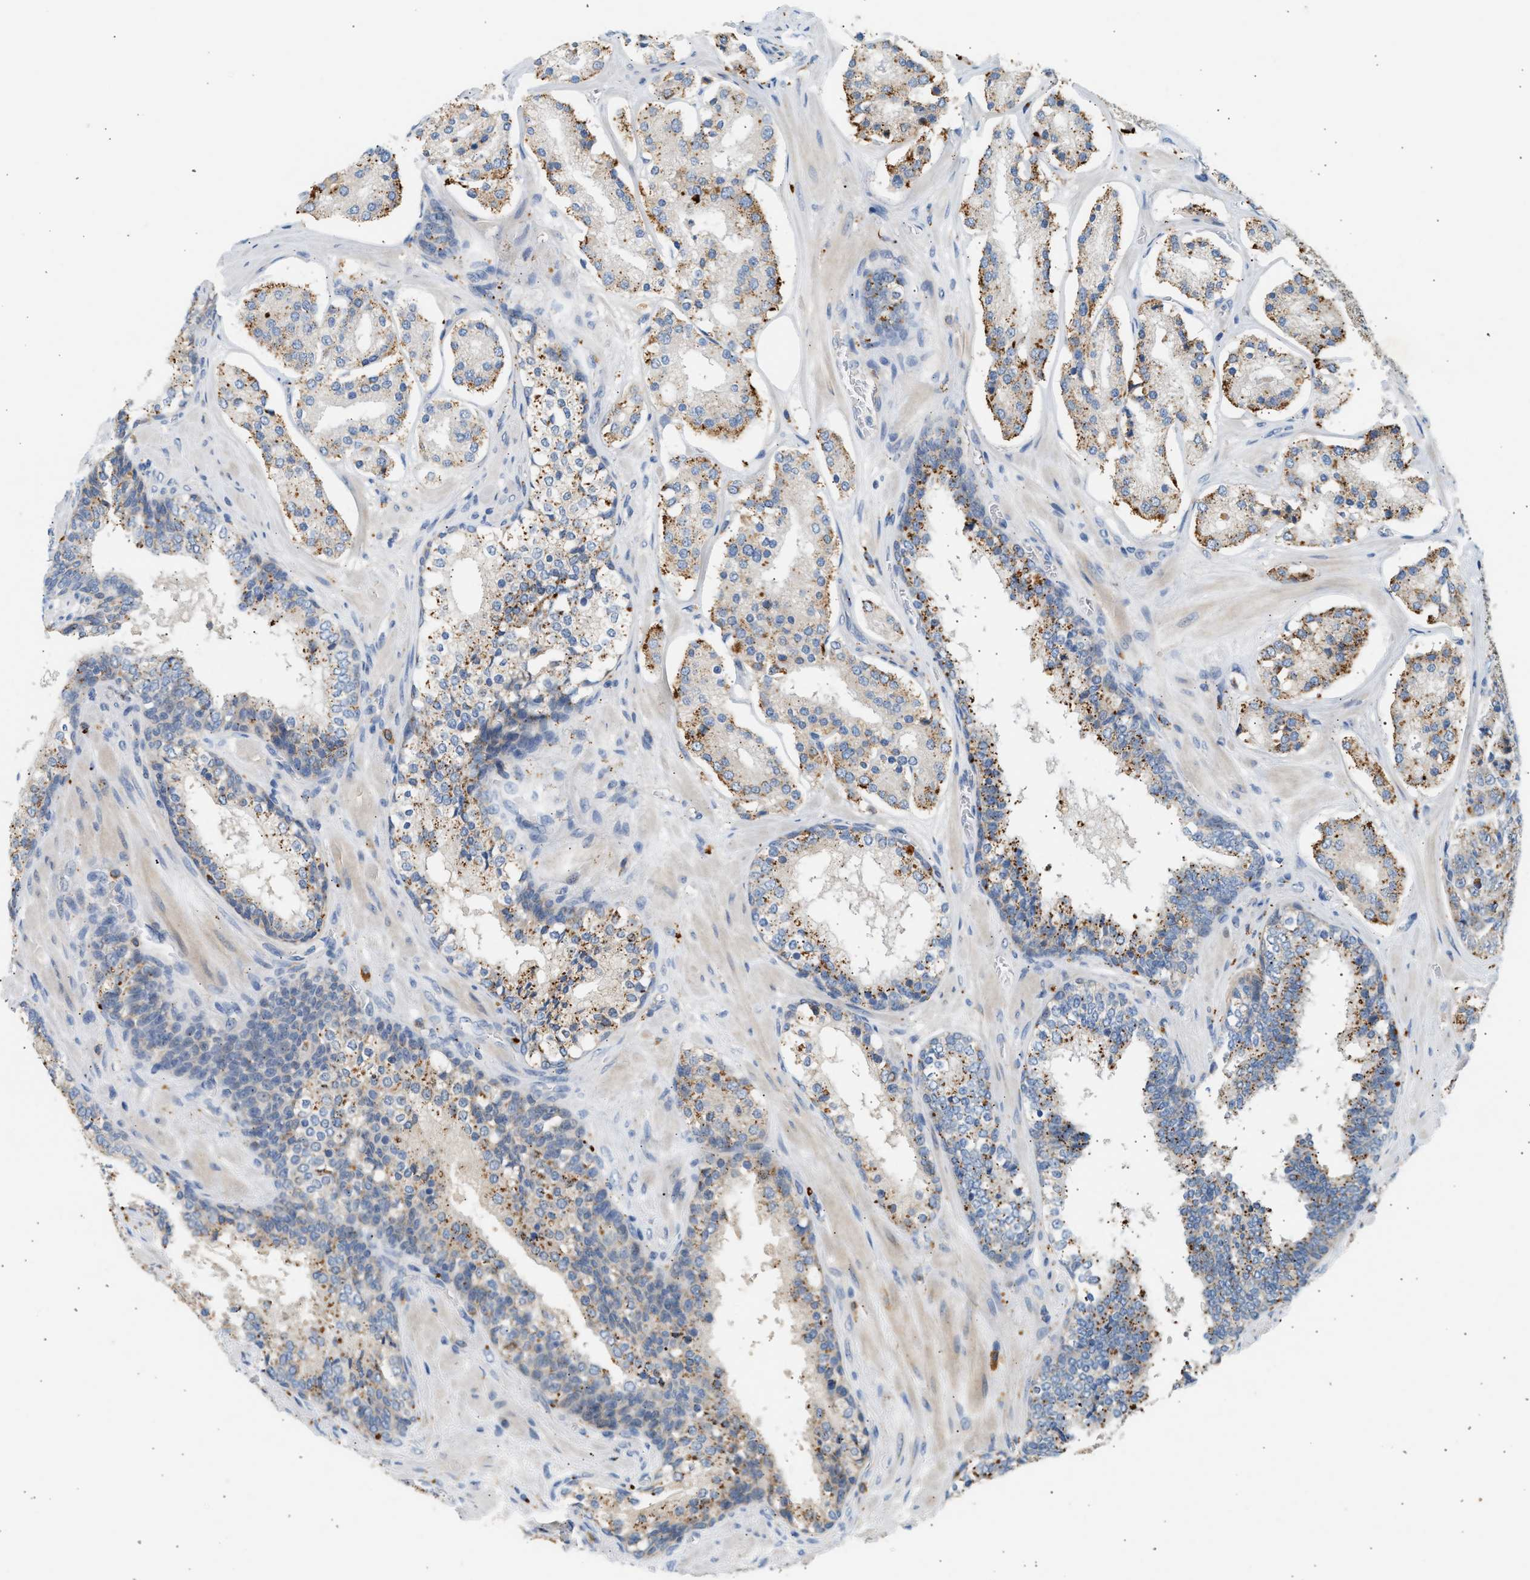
{"staining": {"intensity": "strong", "quantity": "25%-75%", "location": "cytoplasmic/membranous"}, "tissue": "prostate cancer", "cell_type": "Tumor cells", "image_type": "cancer", "snomed": [{"axis": "morphology", "description": "Adenocarcinoma, High grade"}, {"axis": "topography", "description": "Prostate"}], "caption": "An immunohistochemistry (IHC) image of tumor tissue is shown. Protein staining in brown labels strong cytoplasmic/membranous positivity in prostate cancer (adenocarcinoma (high-grade)) within tumor cells.", "gene": "ENTHD1", "patient": {"sex": "male", "age": 60}}